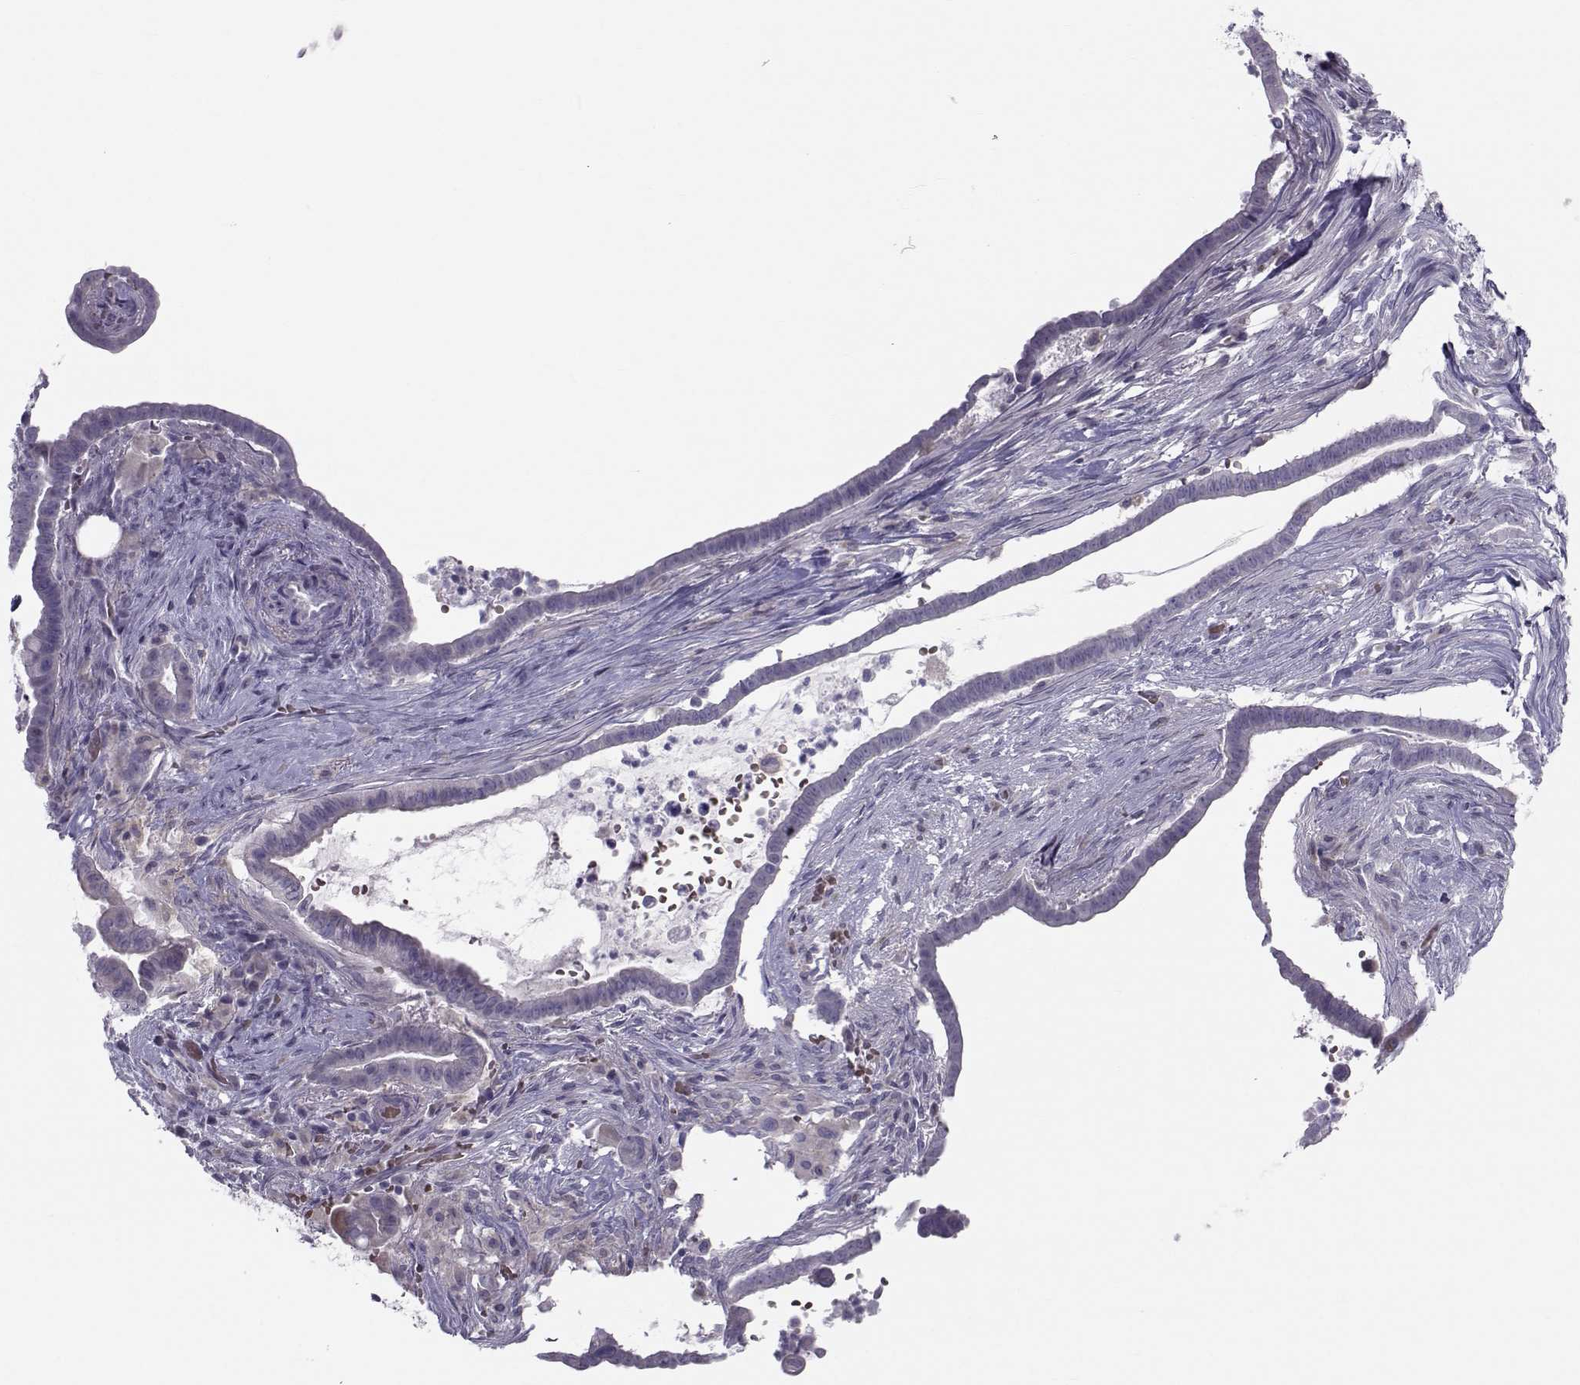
{"staining": {"intensity": "negative", "quantity": "none", "location": "none"}, "tissue": "pancreatic cancer", "cell_type": "Tumor cells", "image_type": "cancer", "snomed": [{"axis": "morphology", "description": "Adenocarcinoma, NOS"}, {"axis": "topography", "description": "Pancreas"}], "caption": "This is an immunohistochemistry (IHC) image of human adenocarcinoma (pancreatic). There is no positivity in tumor cells.", "gene": "GARIN3", "patient": {"sex": "male", "age": 61}}